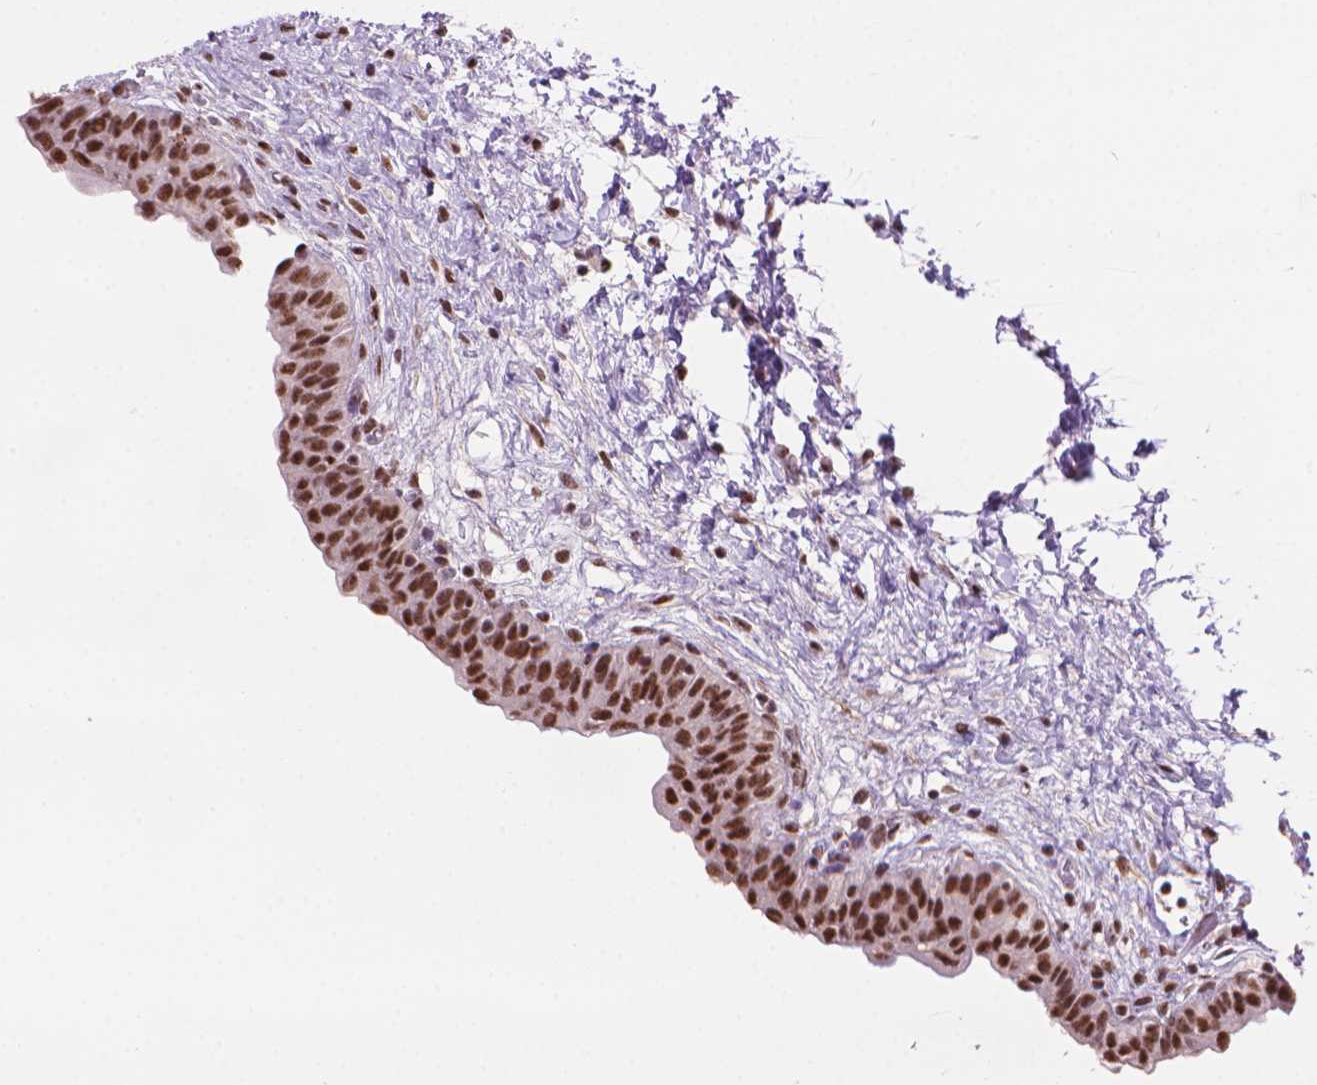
{"staining": {"intensity": "strong", "quantity": ">75%", "location": "nuclear"}, "tissue": "urinary bladder", "cell_type": "Urothelial cells", "image_type": "normal", "snomed": [{"axis": "morphology", "description": "Normal tissue, NOS"}, {"axis": "topography", "description": "Urinary bladder"}], "caption": "Protein staining by immunohistochemistry shows strong nuclear staining in approximately >75% of urothelial cells in benign urinary bladder. (Brightfield microscopy of DAB IHC at high magnification).", "gene": "UBN1", "patient": {"sex": "male", "age": 69}}